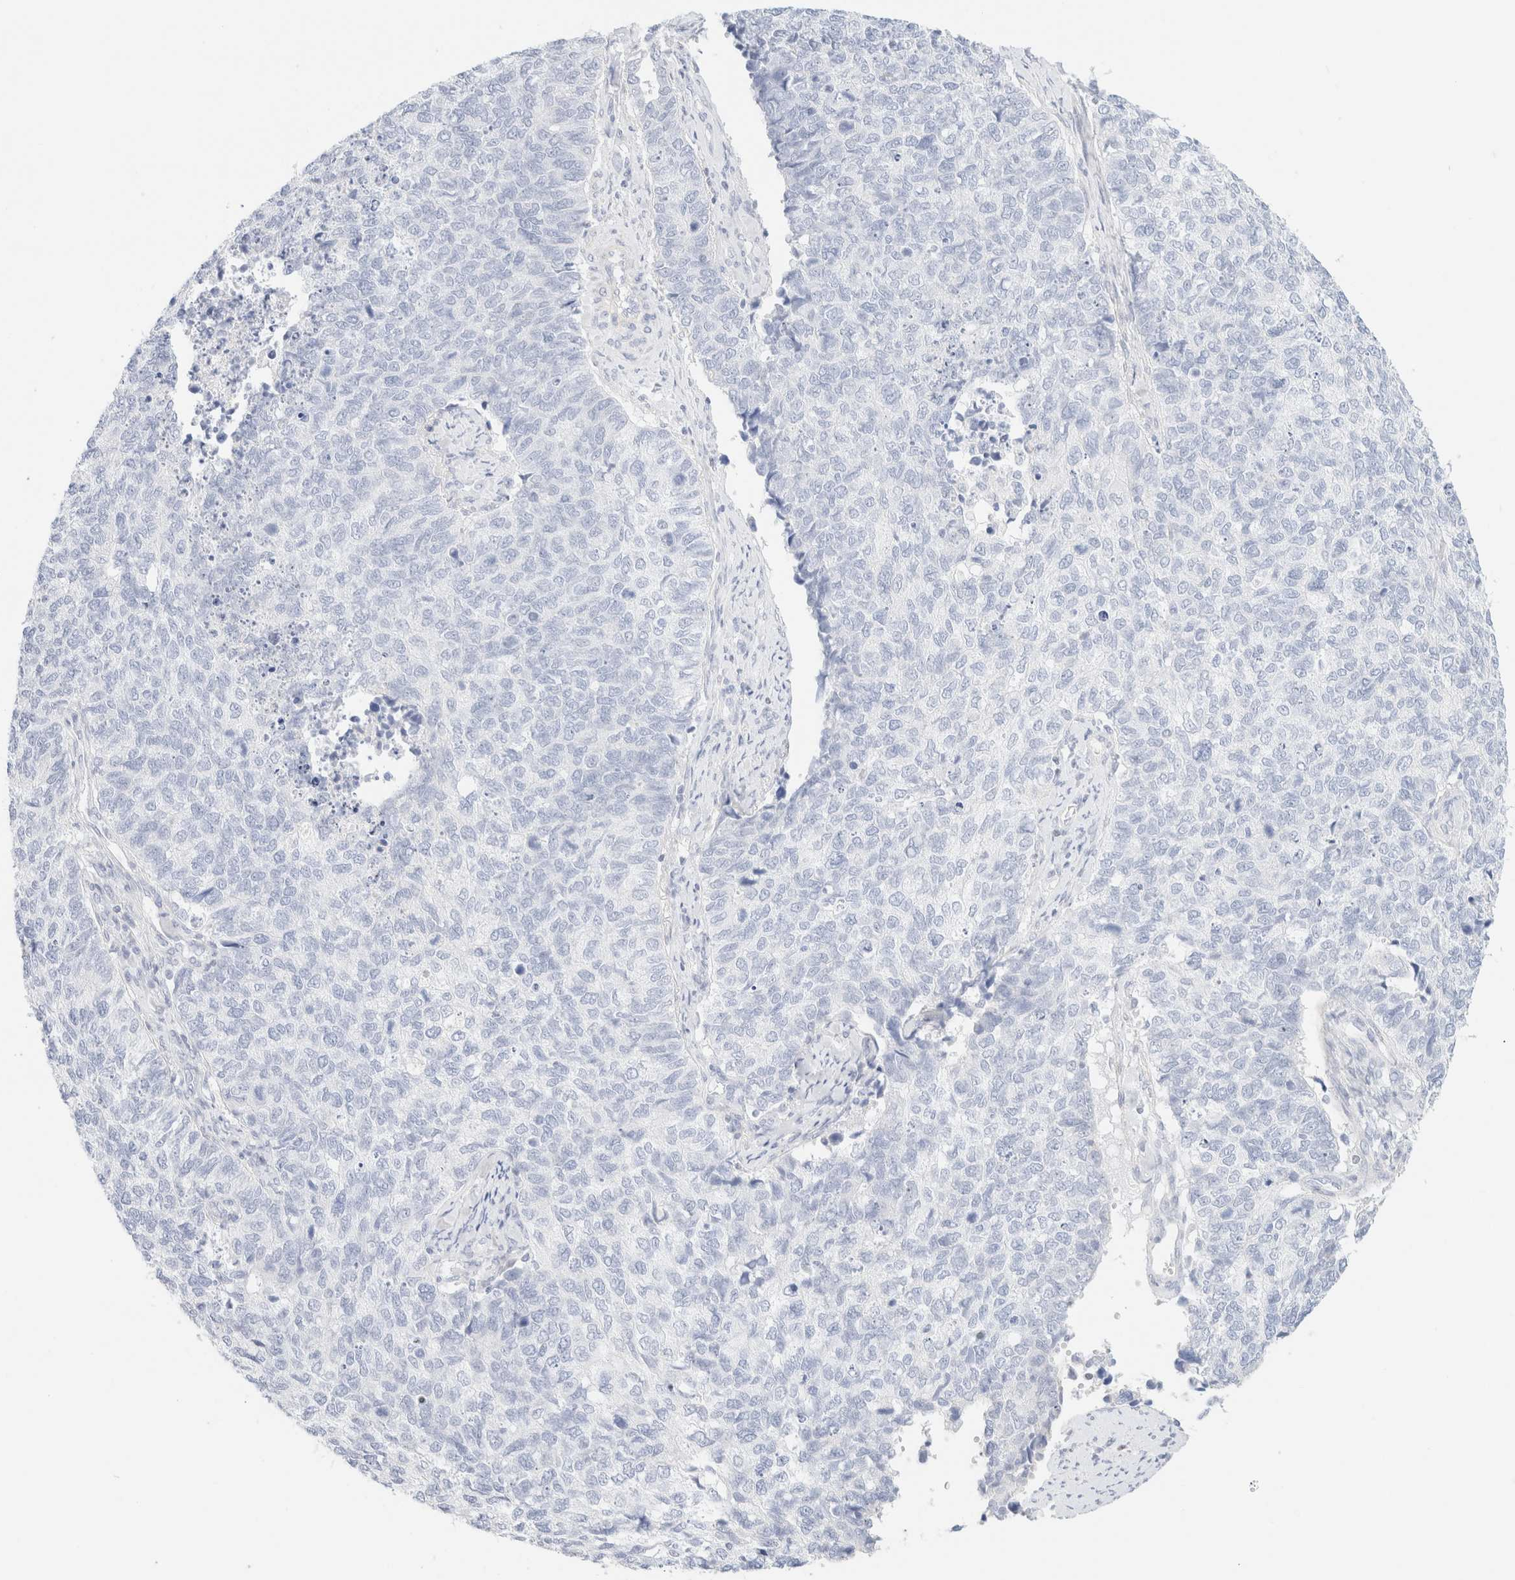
{"staining": {"intensity": "negative", "quantity": "none", "location": "none"}, "tissue": "cervical cancer", "cell_type": "Tumor cells", "image_type": "cancer", "snomed": [{"axis": "morphology", "description": "Squamous cell carcinoma, NOS"}, {"axis": "topography", "description": "Cervix"}], "caption": "High power microscopy micrograph of an IHC micrograph of cervical cancer, revealing no significant staining in tumor cells.", "gene": "IKZF3", "patient": {"sex": "female", "age": 63}}